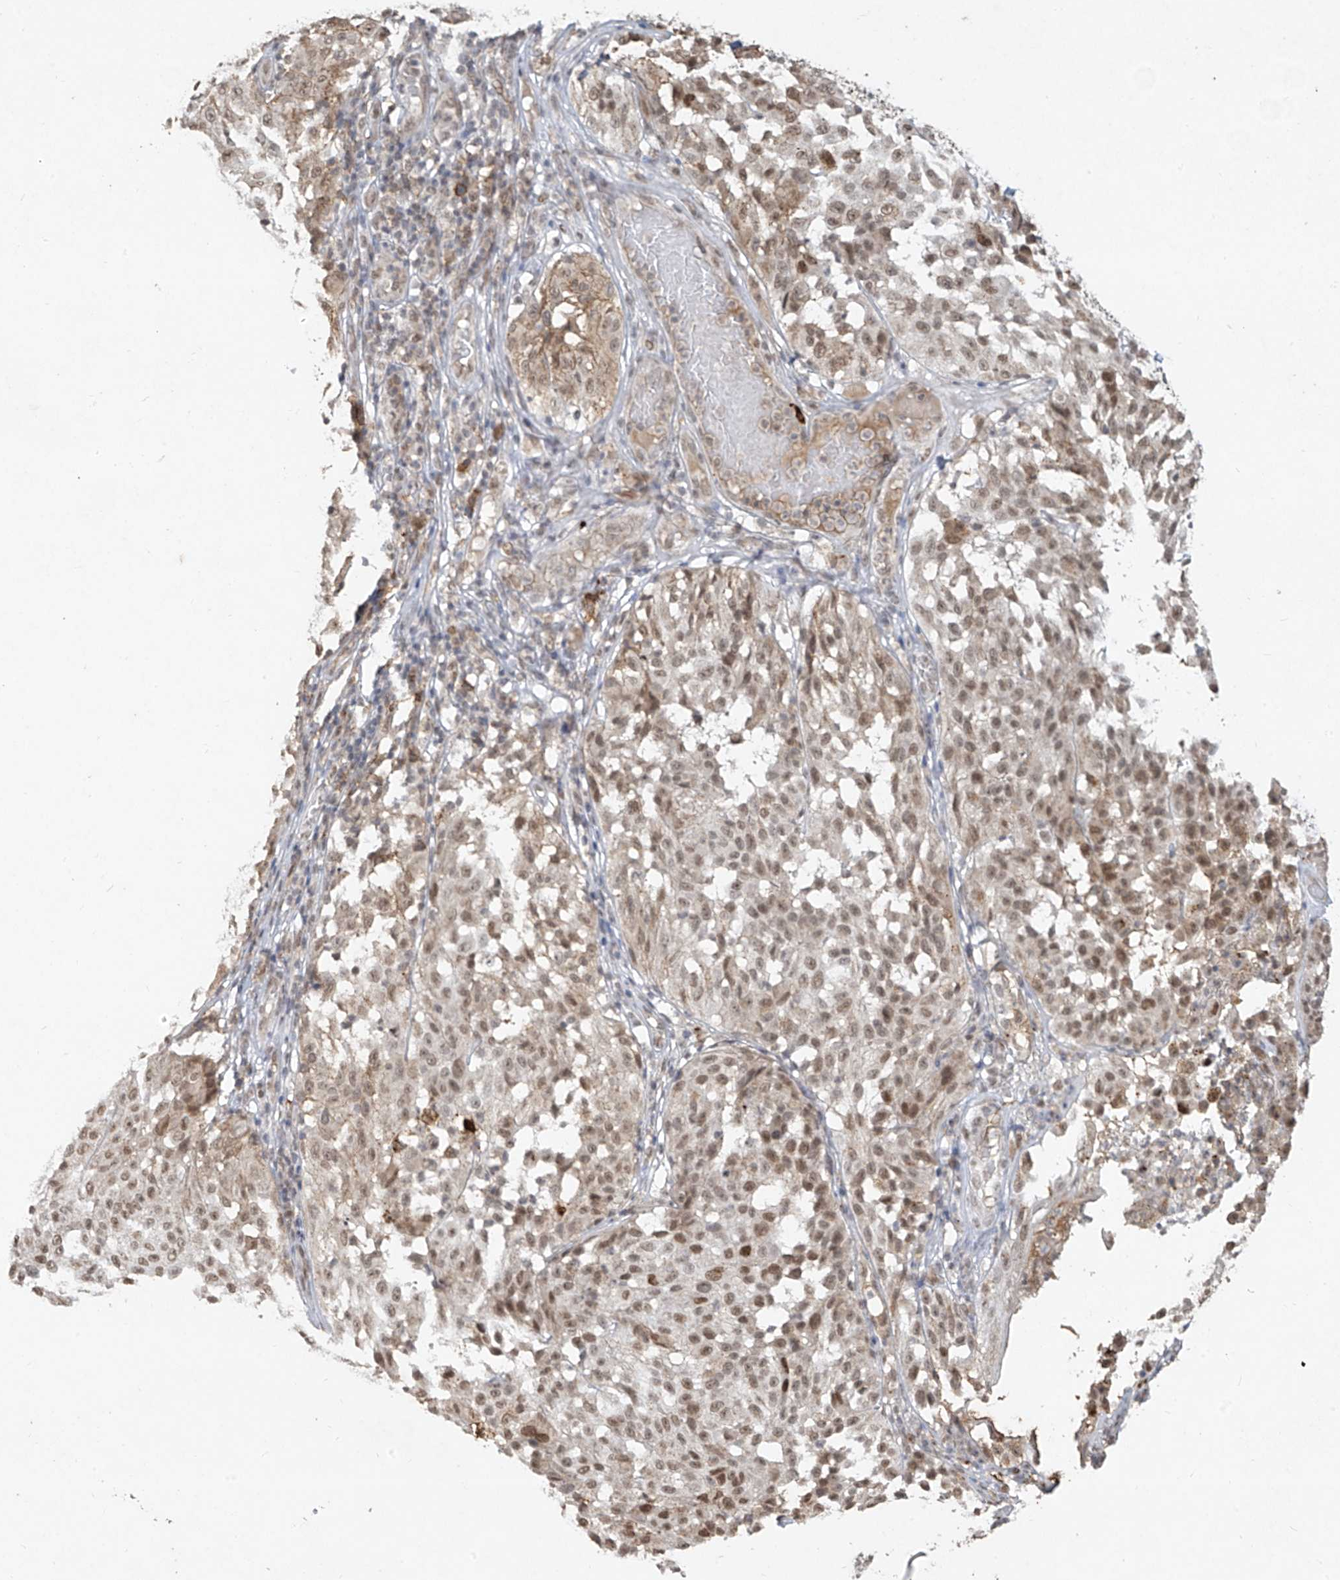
{"staining": {"intensity": "moderate", "quantity": ">75%", "location": "nuclear"}, "tissue": "melanoma", "cell_type": "Tumor cells", "image_type": "cancer", "snomed": [{"axis": "morphology", "description": "Malignant melanoma, NOS"}, {"axis": "topography", "description": "Skin"}], "caption": "Immunohistochemistry (IHC) (DAB (3,3'-diaminobenzidine)) staining of human malignant melanoma demonstrates moderate nuclear protein expression in about >75% of tumor cells.", "gene": "ATRIP", "patient": {"sex": "female", "age": 46}}